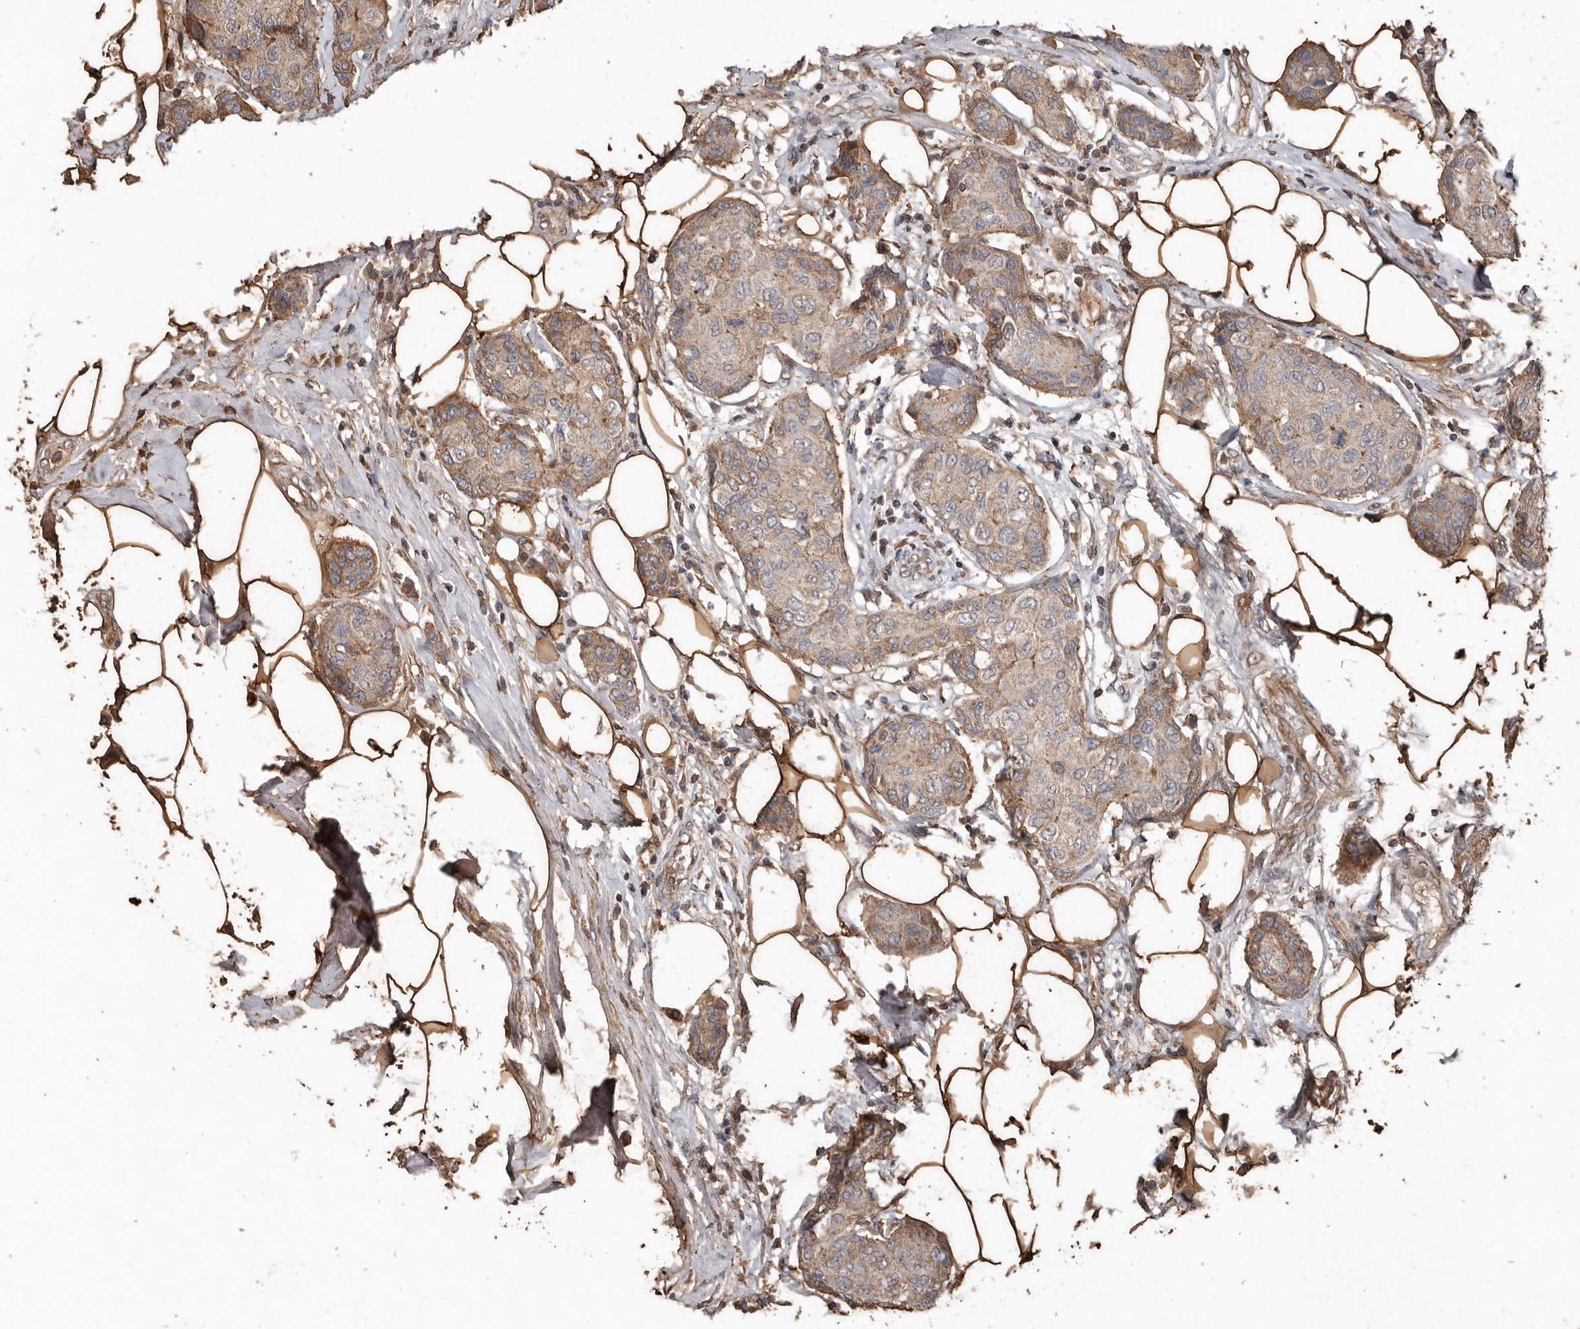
{"staining": {"intensity": "moderate", "quantity": ">75%", "location": "cytoplasmic/membranous"}, "tissue": "breast cancer", "cell_type": "Tumor cells", "image_type": "cancer", "snomed": [{"axis": "morphology", "description": "Duct carcinoma"}, {"axis": "topography", "description": "Breast"}], "caption": "A brown stain labels moderate cytoplasmic/membranous positivity of a protein in human breast cancer (intraductal carcinoma) tumor cells.", "gene": "RANBP17", "patient": {"sex": "female", "age": 80}}